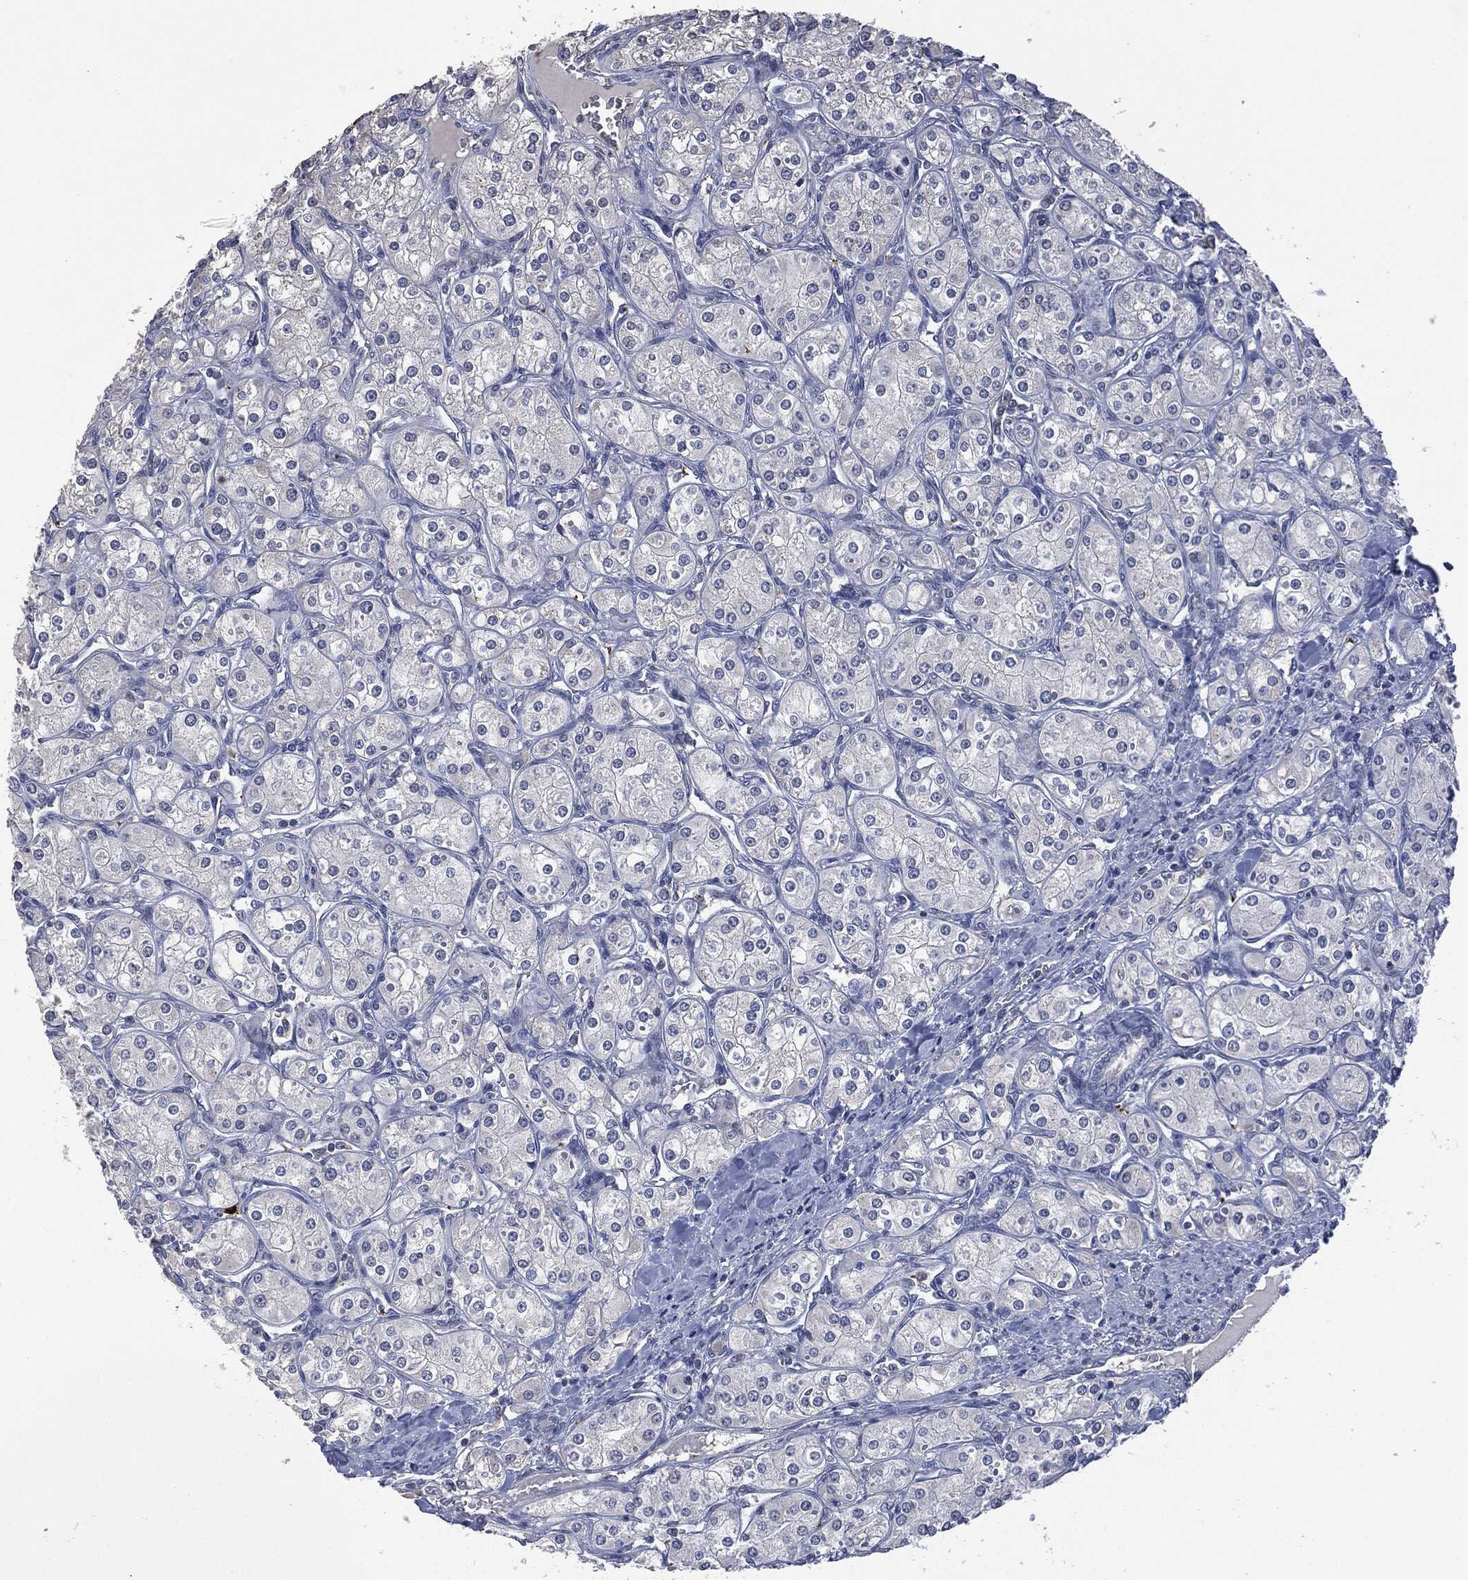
{"staining": {"intensity": "negative", "quantity": "none", "location": "none"}, "tissue": "renal cancer", "cell_type": "Tumor cells", "image_type": "cancer", "snomed": [{"axis": "morphology", "description": "Adenocarcinoma, NOS"}, {"axis": "topography", "description": "Kidney"}], "caption": "Tumor cells are negative for brown protein staining in renal adenocarcinoma.", "gene": "CD33", "patient": {"sex": "male", "age": 77}}